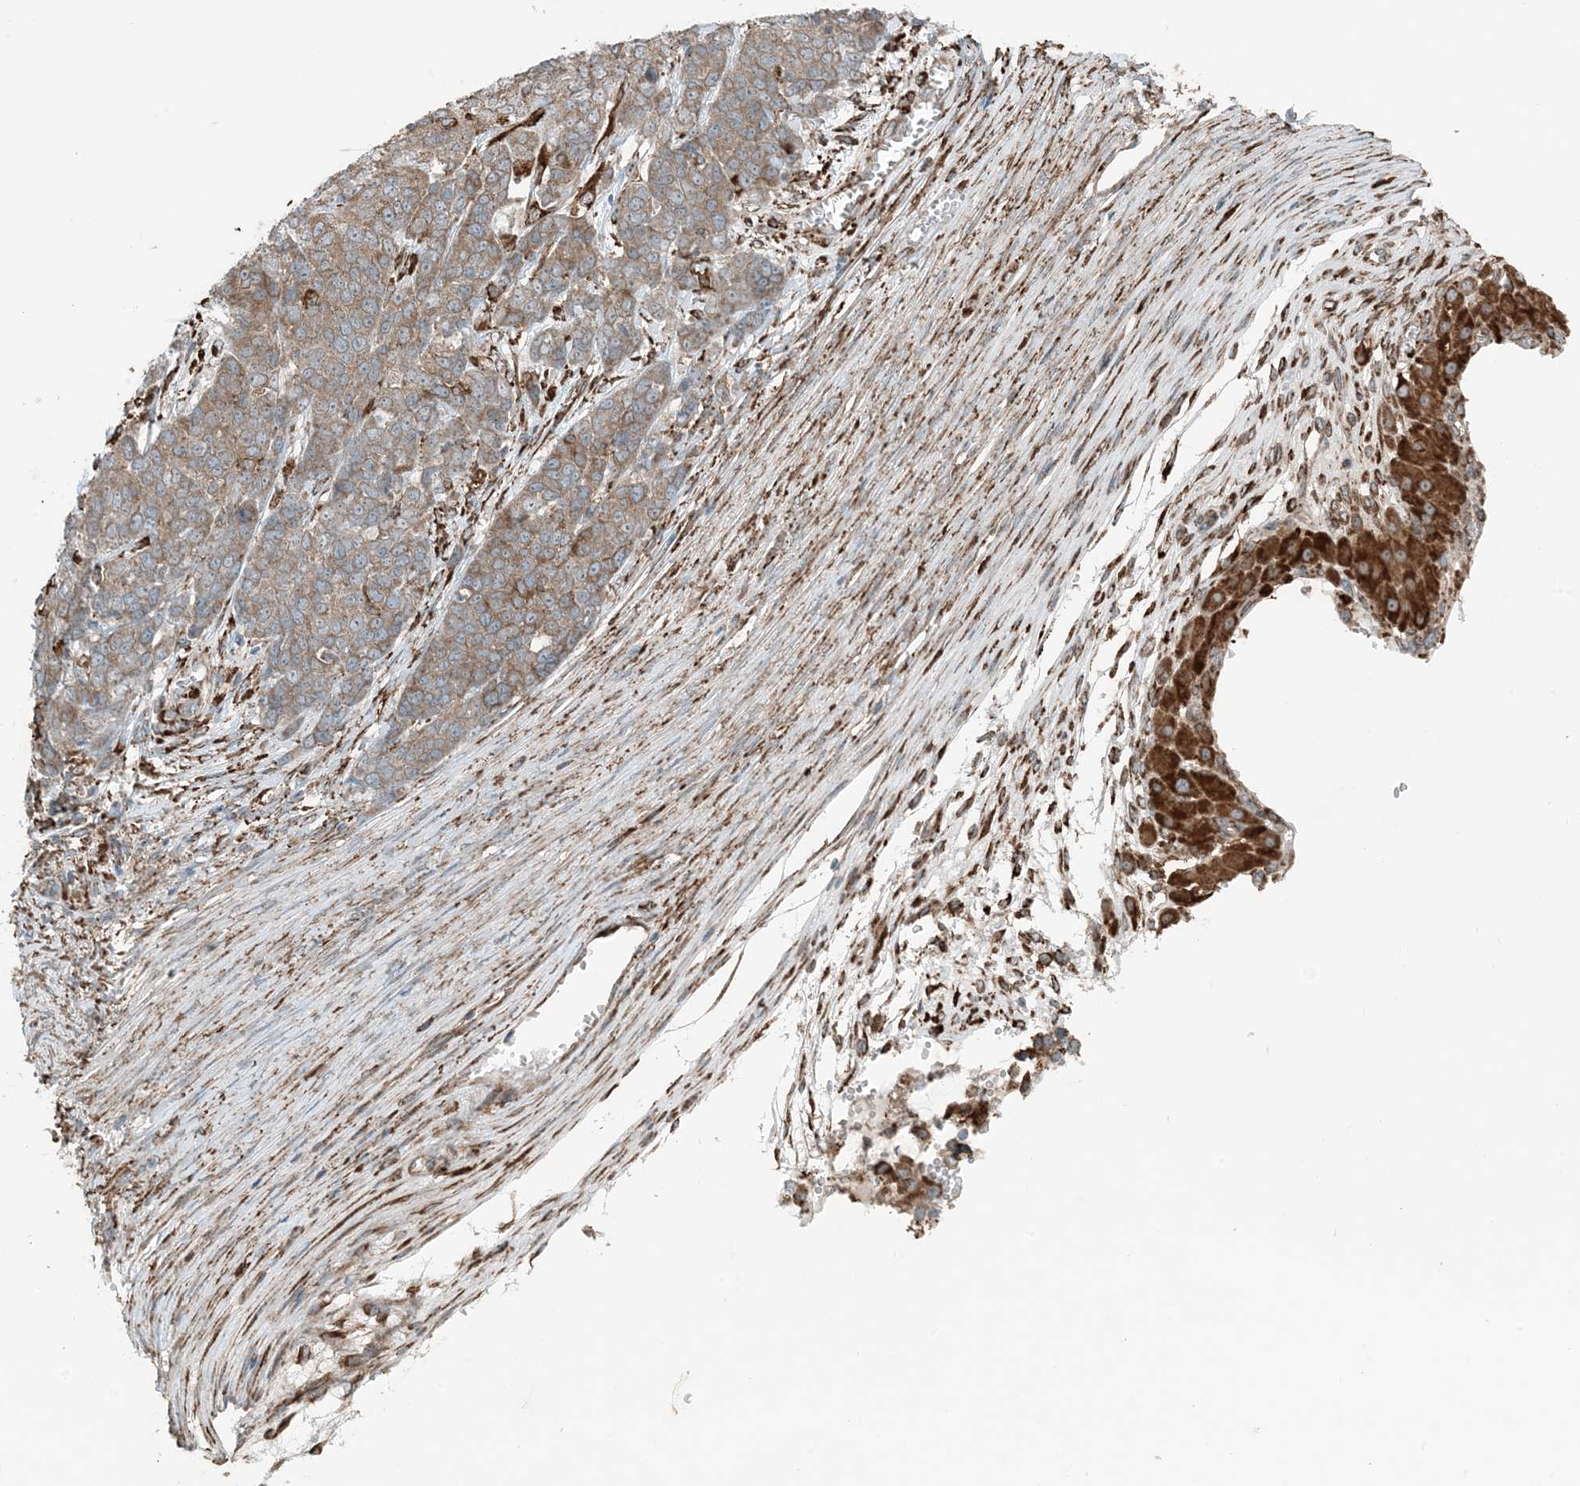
{"staining": {"intensity": "moderate", "quantity": ">75%", "location": "cytoplasmic/membranous"}, "tissue": "ovarian cancer", "cell_type": "Tumor cells", "image_type": "cancer", "snomed": [{"axis": "morphology", "description": "Cystadenocarcinoma, serous, NOS"}, {"axis": "topography", "description": "Ovary"}], "caption": "Immunohistochemistry staining of serous cystadenocarcinoma (ovarian), which exhibits medium levels of moderate cytoplasmic/membranous expression in approximately >75% of tumor cells indicating moderate cytoplasmic/membranous protein staining. The staining was performed using DAB (3,3'-diaminobenzidine) (brown) for protein detection and nuclei were counterstained in hematoxylin (blue).", "gene": "CERKL", "patient": {"sex": "female", "age": 44}}